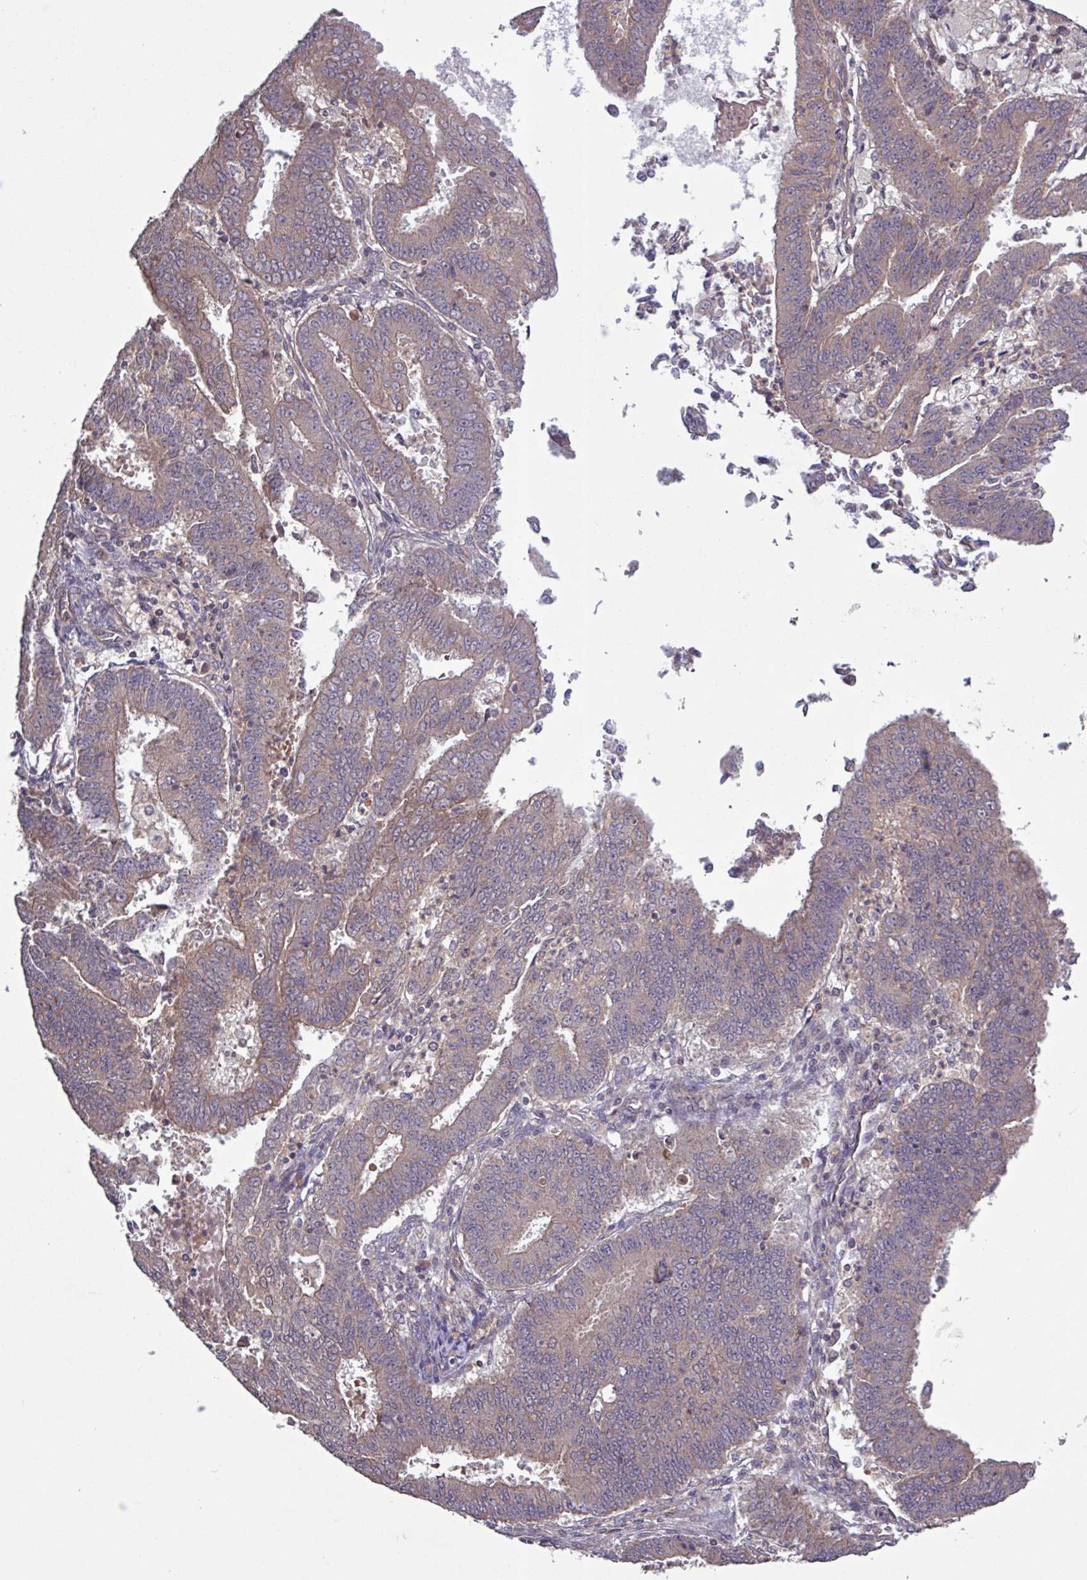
{"staining": {"intensity": "moderate", "quantity": "25%-75%", "location": "cytoplasmic/membranous"}, "tissue": "endometrial cancer", "cell_type": "Tumor cells", "image_type": "cancer", "snomed": [{"axis": "morphology", "description": "Adenocarcinoma, NOS"}, {"axis": "topography", "description": "Endometrium"}], "caption": "An immunohistochemistry image of tumor tissue is shown. Protein staining in brown labels moderate cytoplasmic/membranous positivity in endometrial cancer within tumor cells.", "gene": "TRABD2A", "patient": {"sex": "female", "age": 73}}